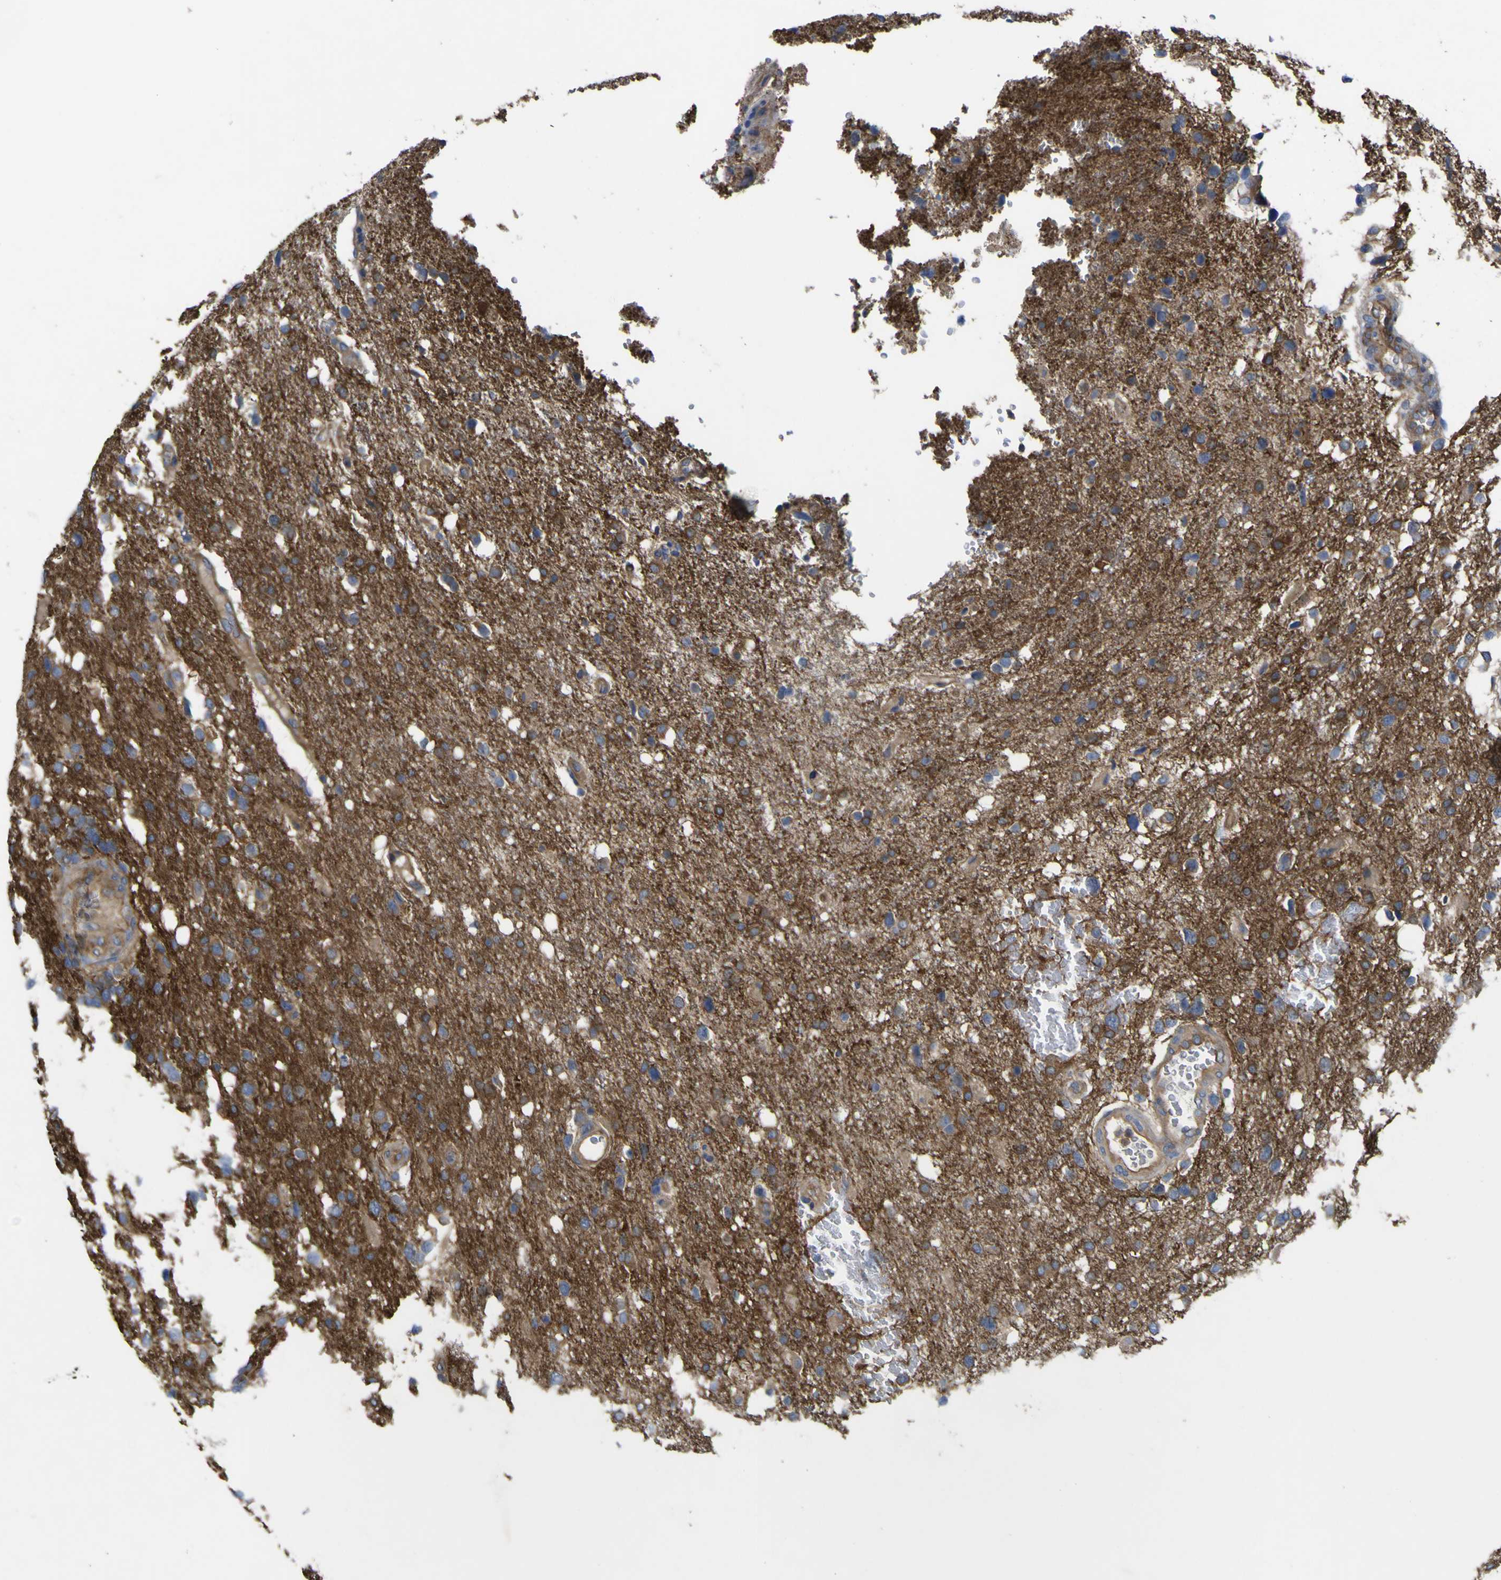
{"staining": {"intensity": "weak", "quantity": ">75%", "location": "cytoplasmic/membranous"}, "tissue": "glioma", "cell_type": "Tumor cells", "image_type": "cancer", "snomed": [{"axis": "morphology", "description": "Glioma, malignant, High grade"}, {"axis": "topography", "description": "Brain"}], "caption": "Weak cytoplasmic/membranous positivity for a protein is present in about >75% of tumor cells of high-grade glioma (malignant) using immunohistochemistry.", "gene": "TNFSF15", "patient": {"sex": "male", "age": 36}}